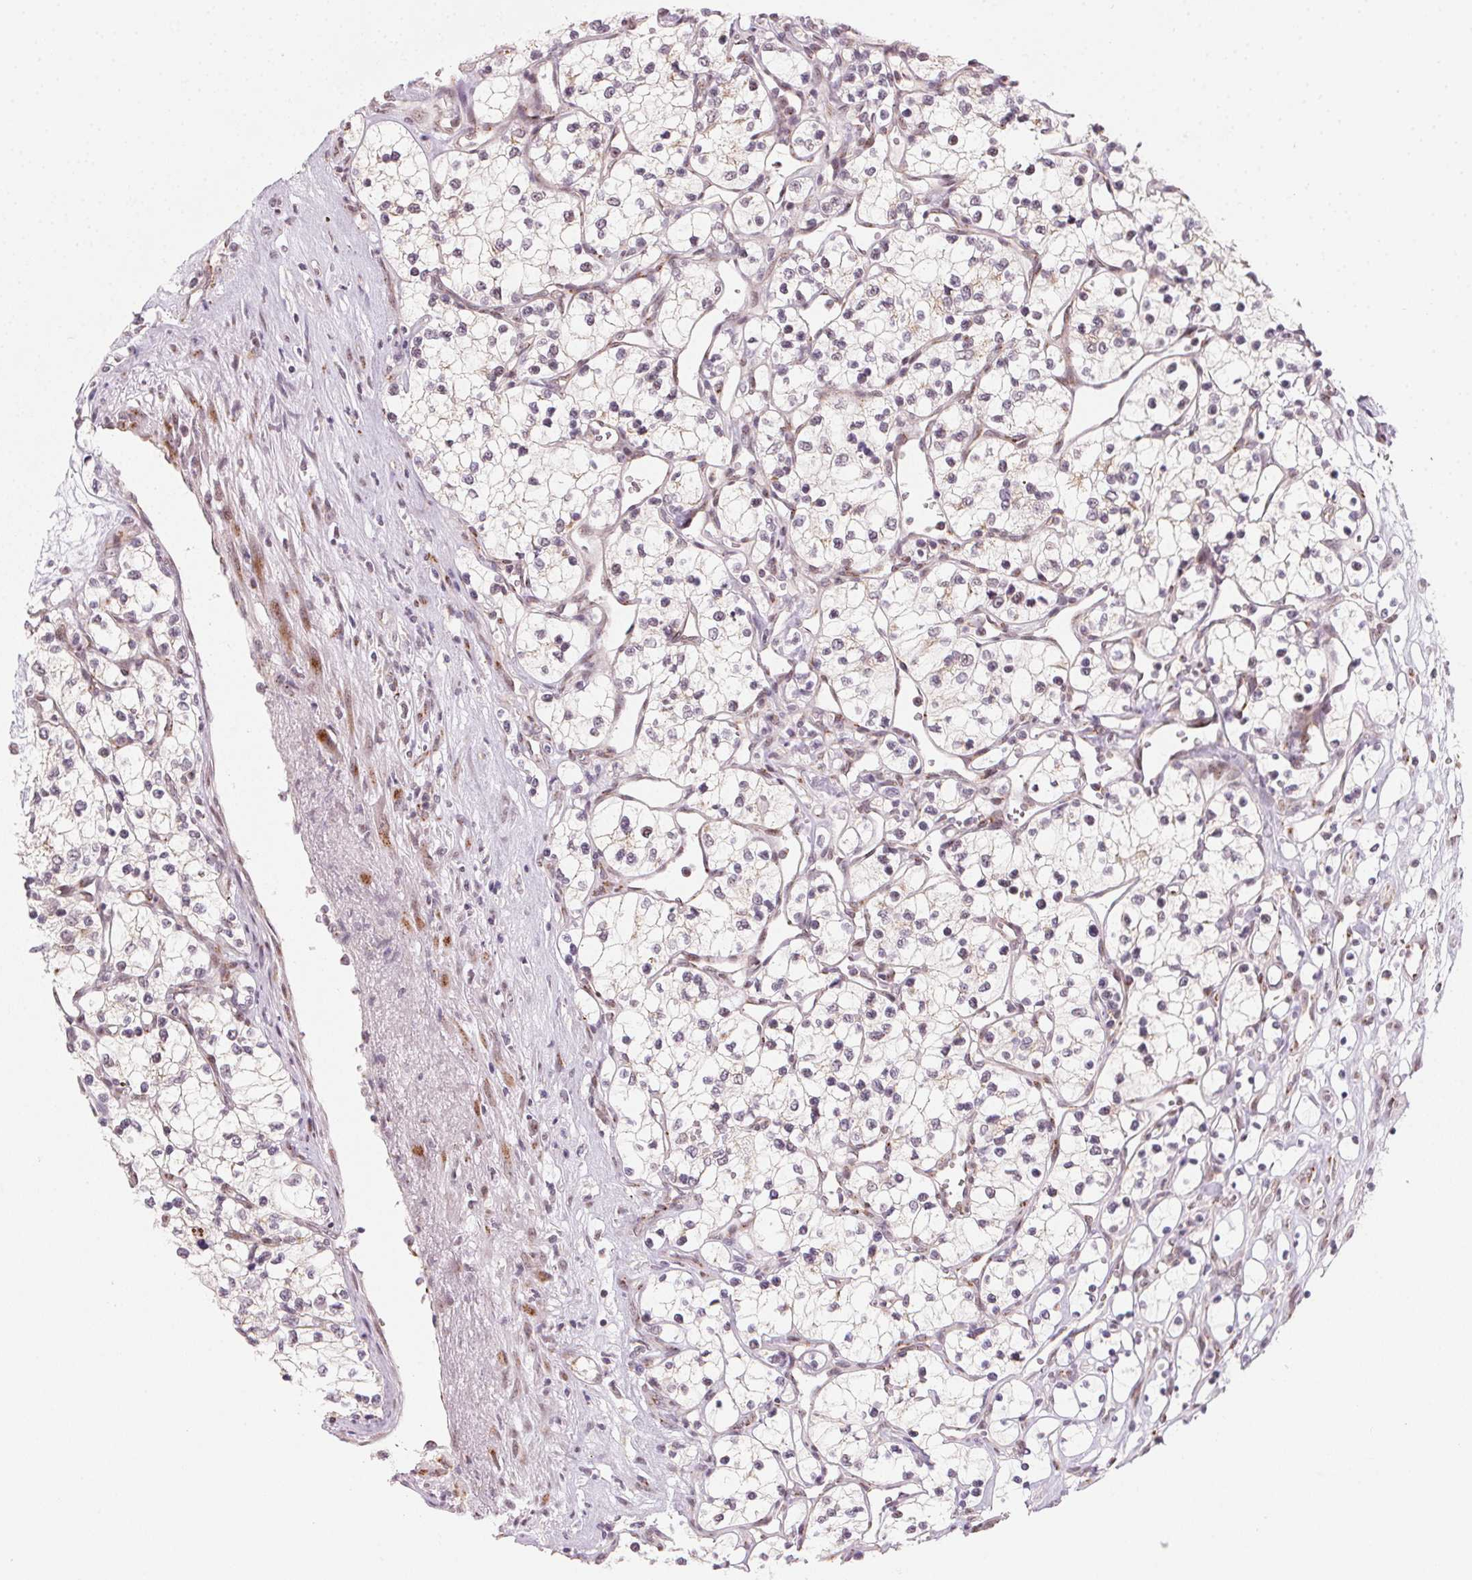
{"staining": {"intensity": "weak", "quantity": "25%-75%", "location": "cytoplasmic/membranous"}, "tissue": "renal cancer", "cell_type": "Tumor cells", "image_type": "cancer", "snomed": [{"axis": "morphology", "description": "Adenocarcinoma, NOS"}, {"axis": "topography", "description": "Kidney"}], "caption": "Immunohistochemistry photomicrograph of neoplastic tissue: human renal adenocarcinoma stained using immunohistochemistry shows low levels of weak protein expression localized specifically in the cytoplasmic/membranous of tumor cells, appearing as a cytoplasmic/membranous brown color.", "gene": "RAB22A", "patient": {"sex": "female", "age": 69}}